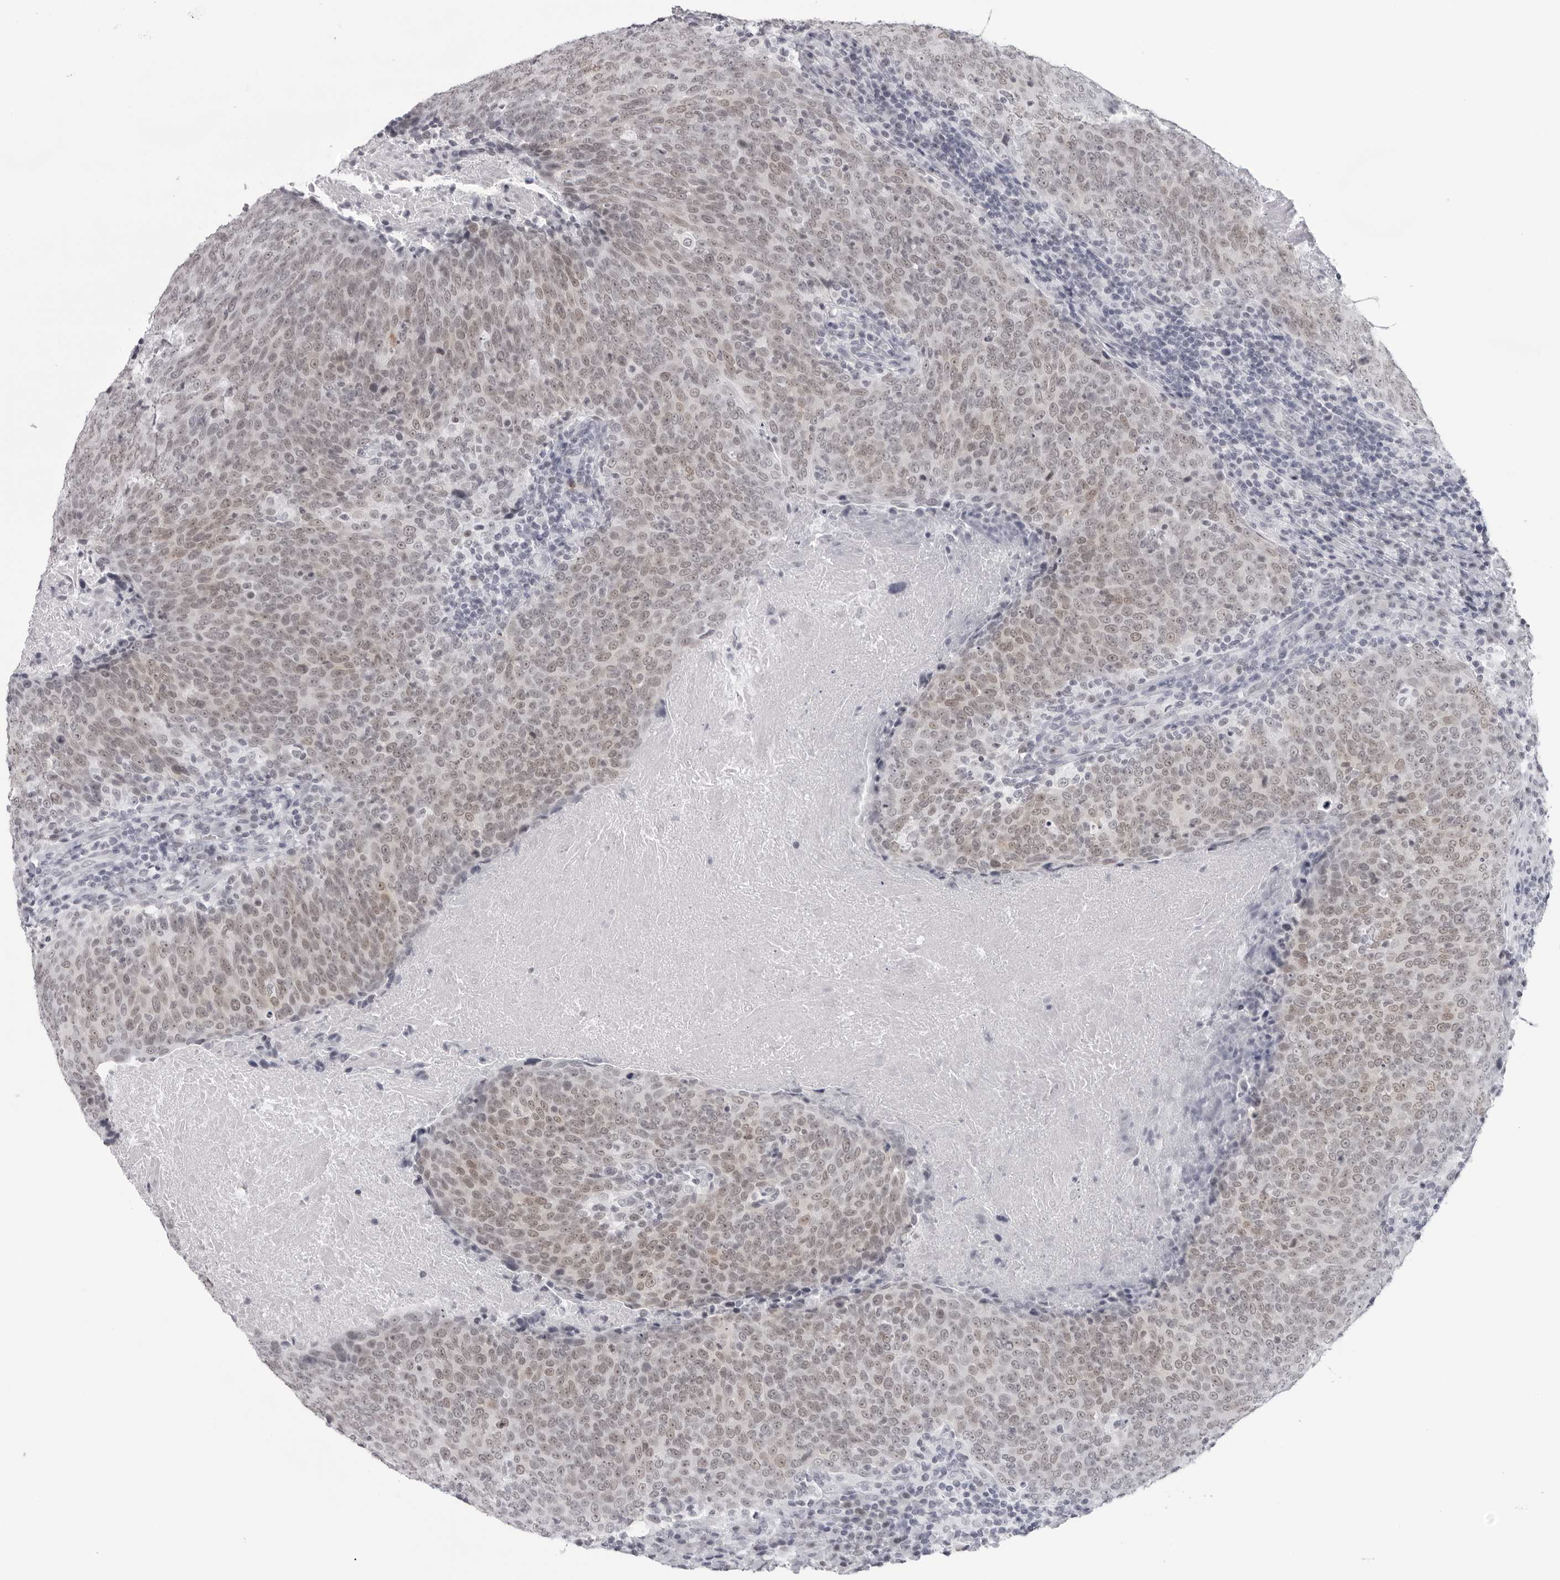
{"staining": {"intensity": "weak", "quantity": ">75%", "location": "cytoplasmic/membranous,nuclear"}, "tissue": "head and neck cancer", "cell_type": "Tumor cells", "image_type": "cancer", "snomed": [{"axis": "morphology", "description": "Squamous cell carcinoma, NOS"}, {"axis": "morphology", "description": "Squamous cell carcinoma, metastatic, NOS"}, {"axis": "topography", "description": "Lymph node"}, {"axis": "topography", "description": "Head-Neck"}], "caption": "A brown stain shows weak cytoplasmic/membranous and nuclear positivity of a protein in metastatic squamous cell carcinoma (head and neck) tumor cells.", "gene": "ESPN", "patient": {"sex": "male", "age": 62}}